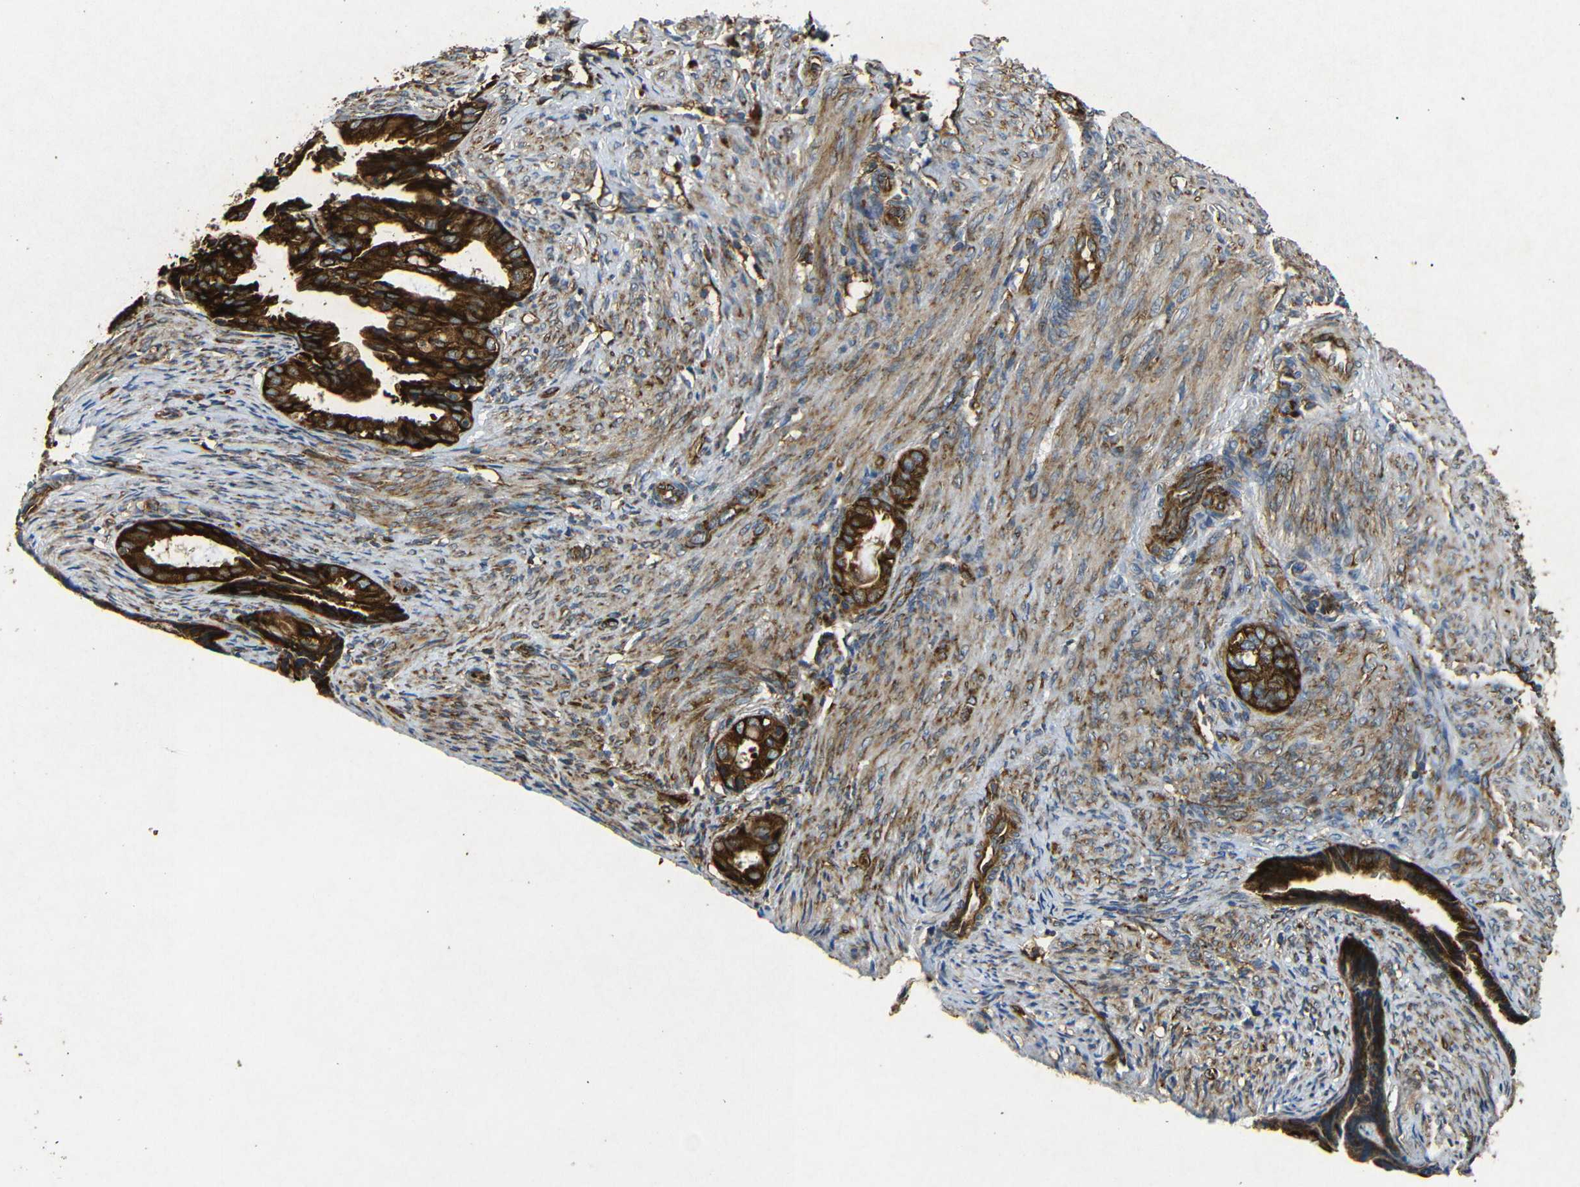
{"staining": {"intensity": "strong", "quantity": ">75%", "location": "cytoplasmic/membranous"}, "tissue": "endometrial cancer", "cell_type": "Tumor cells", "image_type": "cancer", "snomed": [{"axis": "morphology", "description": "Adenocarcinoma, NOS"}, {"axis": "topography", "description": "Endometrium"}], "caption": "Protein staining shows strong cytoplasmic/membranous positivity in about >75% of tumor cells in endometrial adenocarcinoma.", "gene": "BTF3", "patient": {"sex": "female", "age": 86}}